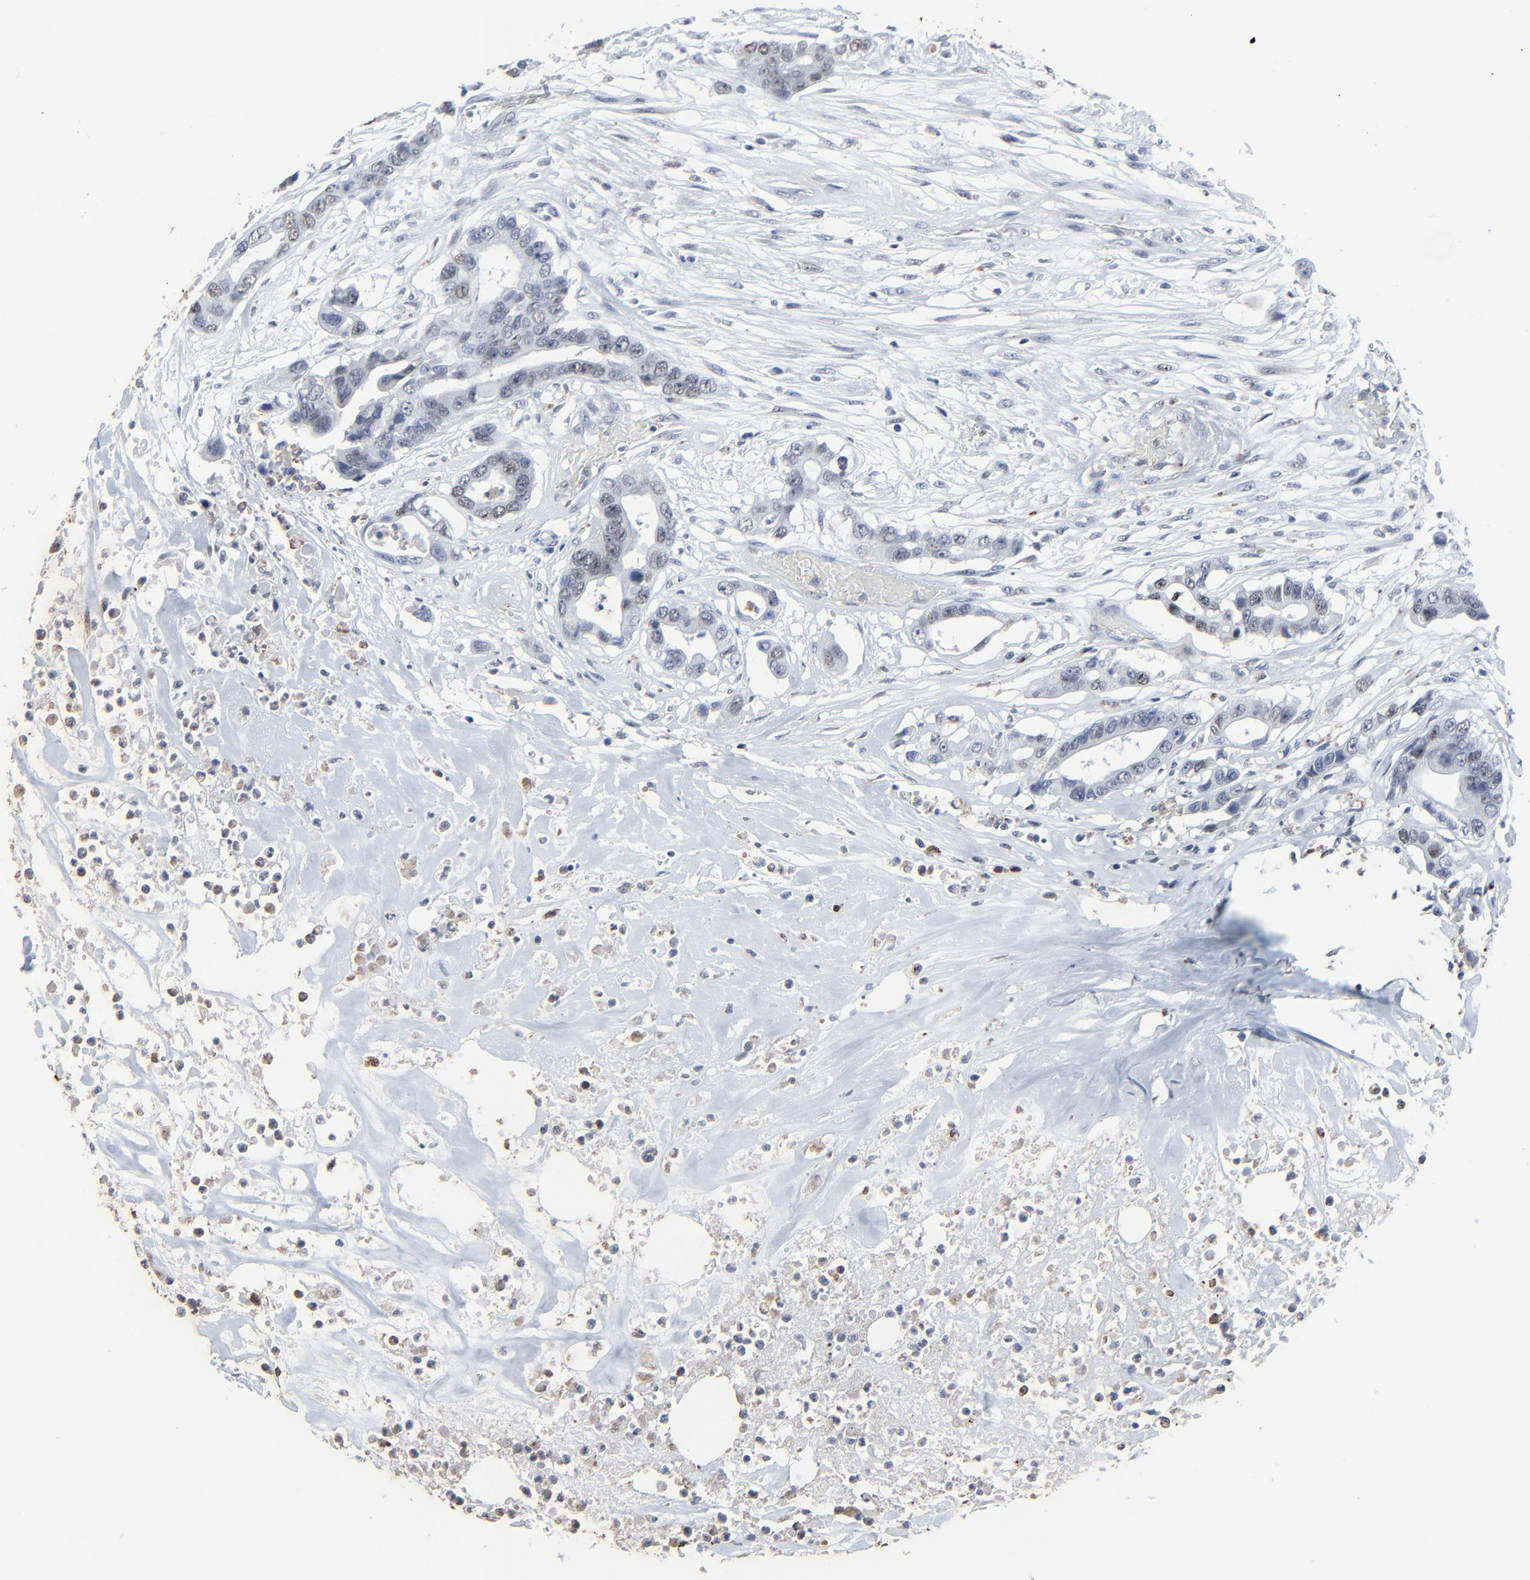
{"staining": {"intensity": "weak", "quantity": "<25%", "location": "nuclear"}, "tissue": "colorectal cancer", "cell_type": "Tumor cells", "image_type": "cancer", "snomed": [{"axis": "morphology", "description": "Adenocarcinoma, NOS"}, {"axis": "topography", "description": "Colon"}], "caption": "High magnification brightfield microscopy of colorectal adenocarcinoma stained with DAB (3,3'-diaminobenzidine) (brown) and counterstained with hematoxylin (blue): tumor cells show no significant expression.", "gene": "BIRC3", "patient": {"sex": "female", "age": 70}}